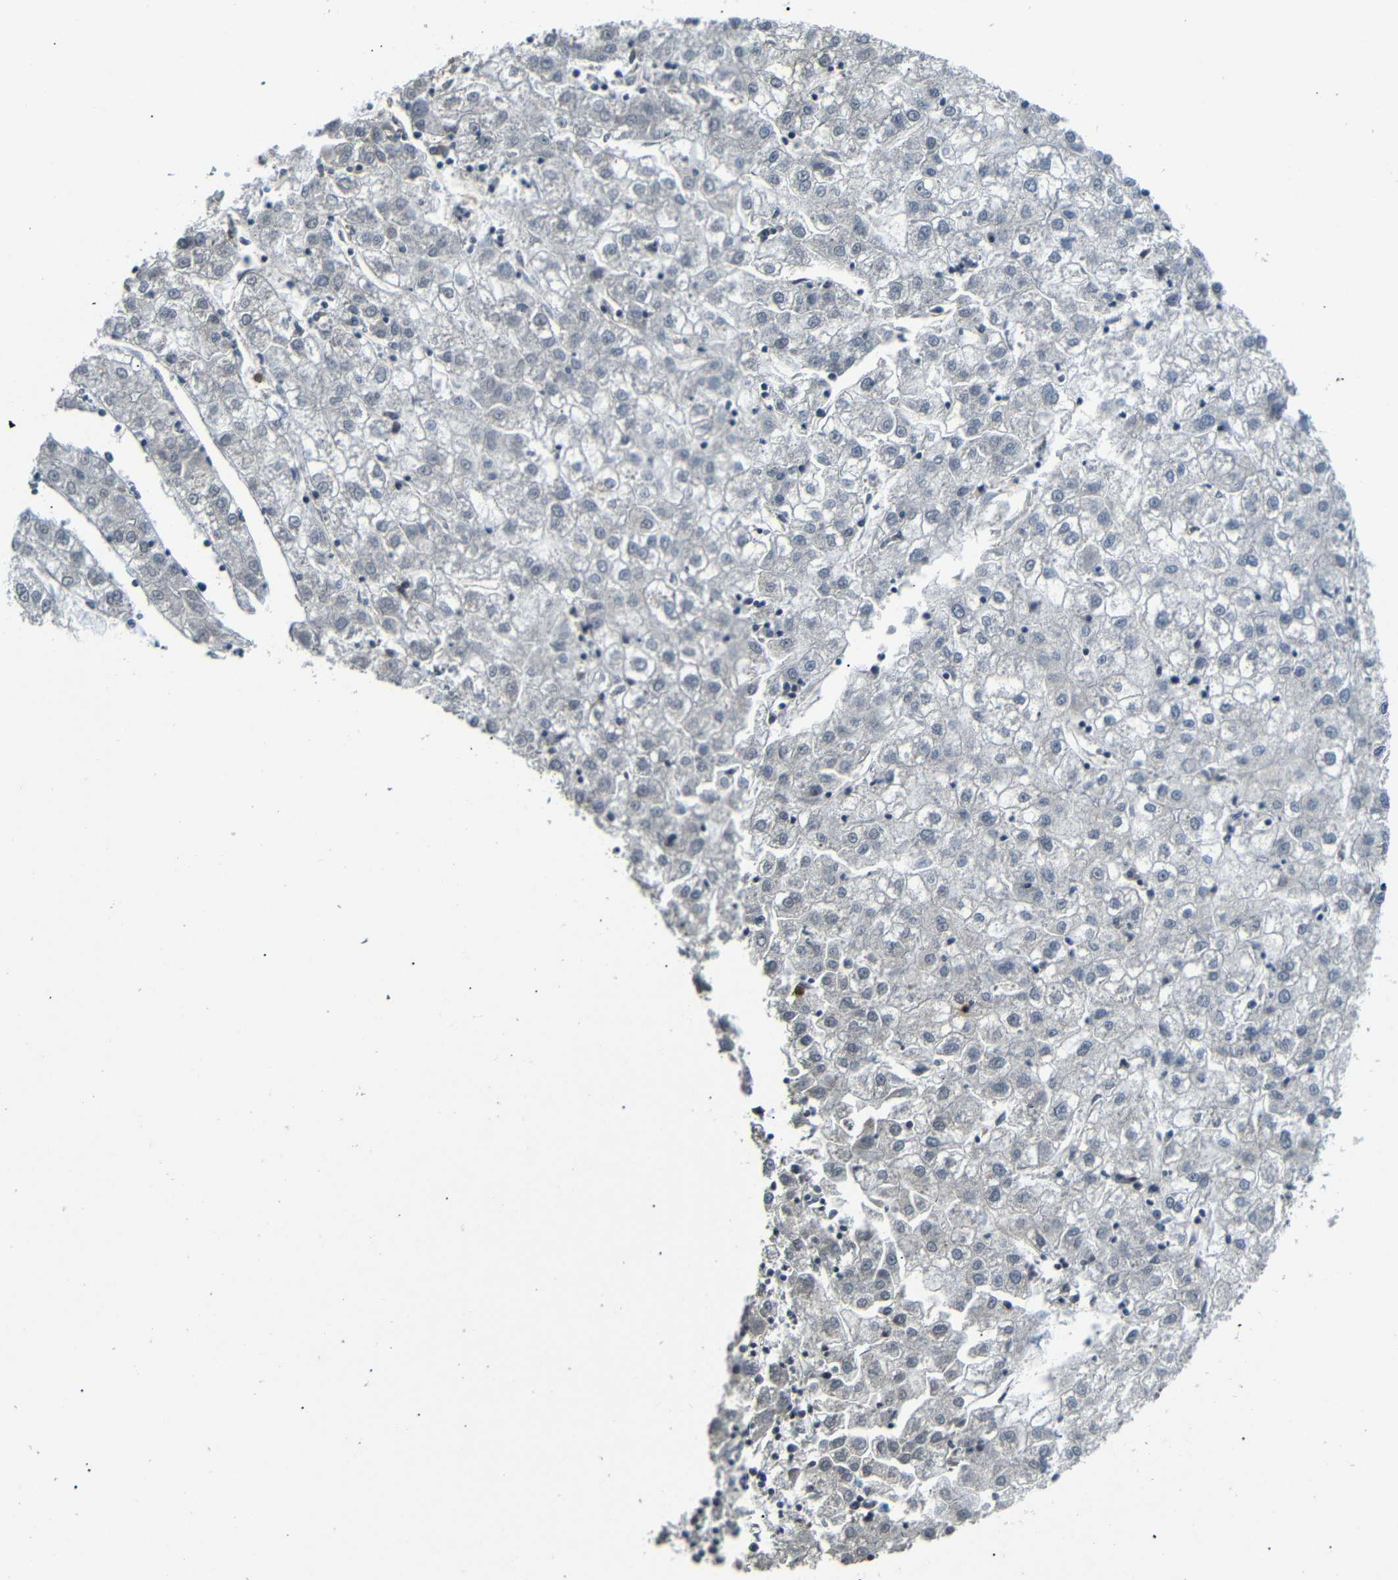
{"staining": {"intensity": "negative", "quantity": "none", "location": "none"}, "tissue": "liver cancer", "cell_type": "Tumor cells", "image_type": "cancer", "snomed": [{"axis": "morphology", "description": "Carcinoma, Hepatocellular, NOS"}, {"axis": "topography", "description": "Liver"}], "caption": "Tumor cells are negative for brown protein staining in hepatocellular carcinoma (liver).", "gene": "TBX2", "patient": {"sex": "male", "age": 72}}